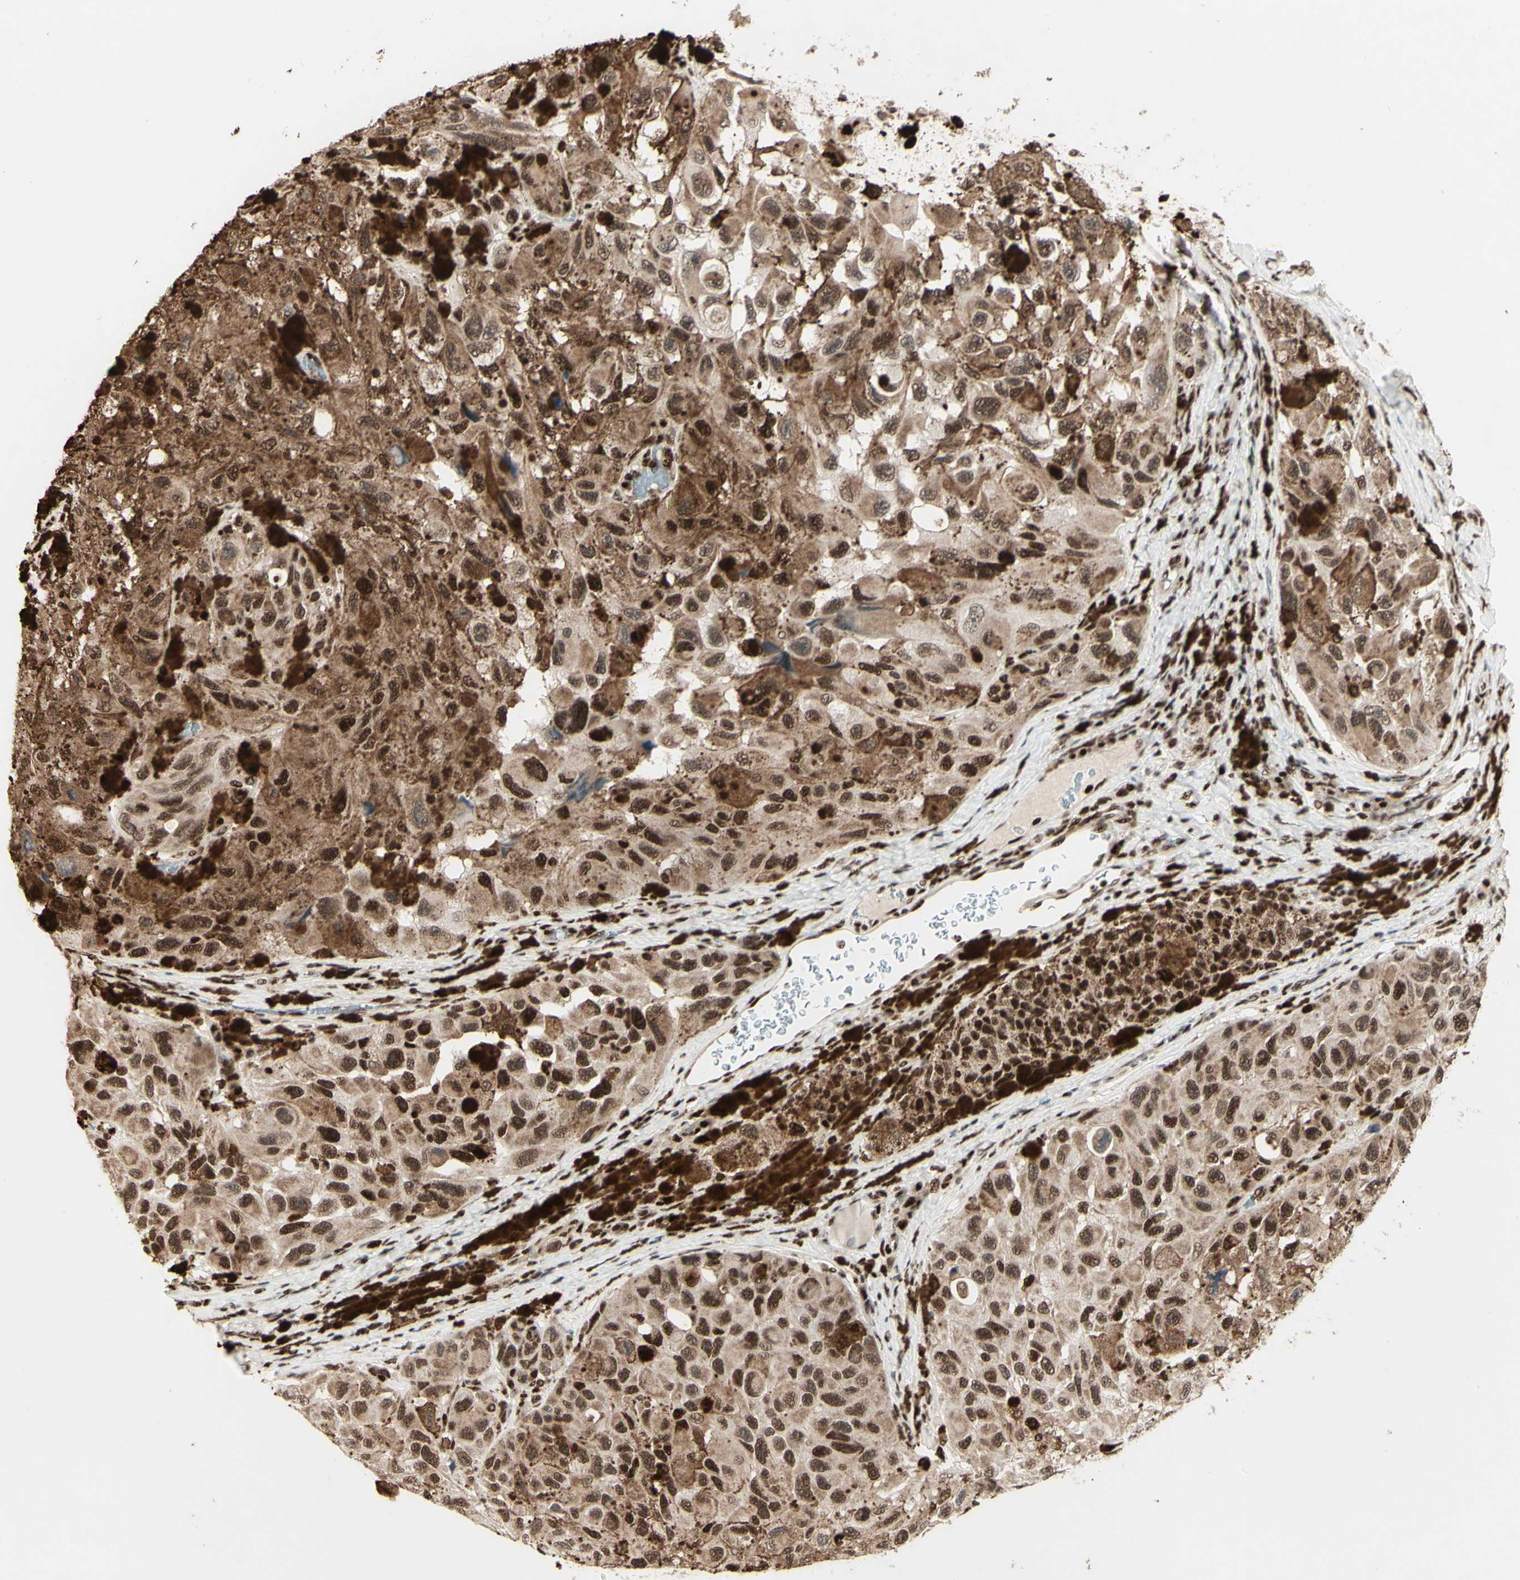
{"staining": {"intensity": "moderate", "quantity": ">75%", "location": "cytoplasmic/membranous,nuclear"}, "tissue": "melanoma", "cell_type": "Tumor cells", "image_type": "cancer", "snomed": [{"axis": "morphology", "description": "Malignant melanoma, NOS"}, {"axis": "topography", "description": "Skin"}], "caption": "The micrograph demonstrates immunohistochemical staining of malignant melanoma. There is moderate cytoplasmic/membranous and nuclear positivity is identified in approximately >75% of tumor cells. (DAB (3,3'-diaminobenzidine) IHC with brightfield microscopy, high magnification).", "gene": "NR3C1", "patient": {"sex": "female", "age": 73}}